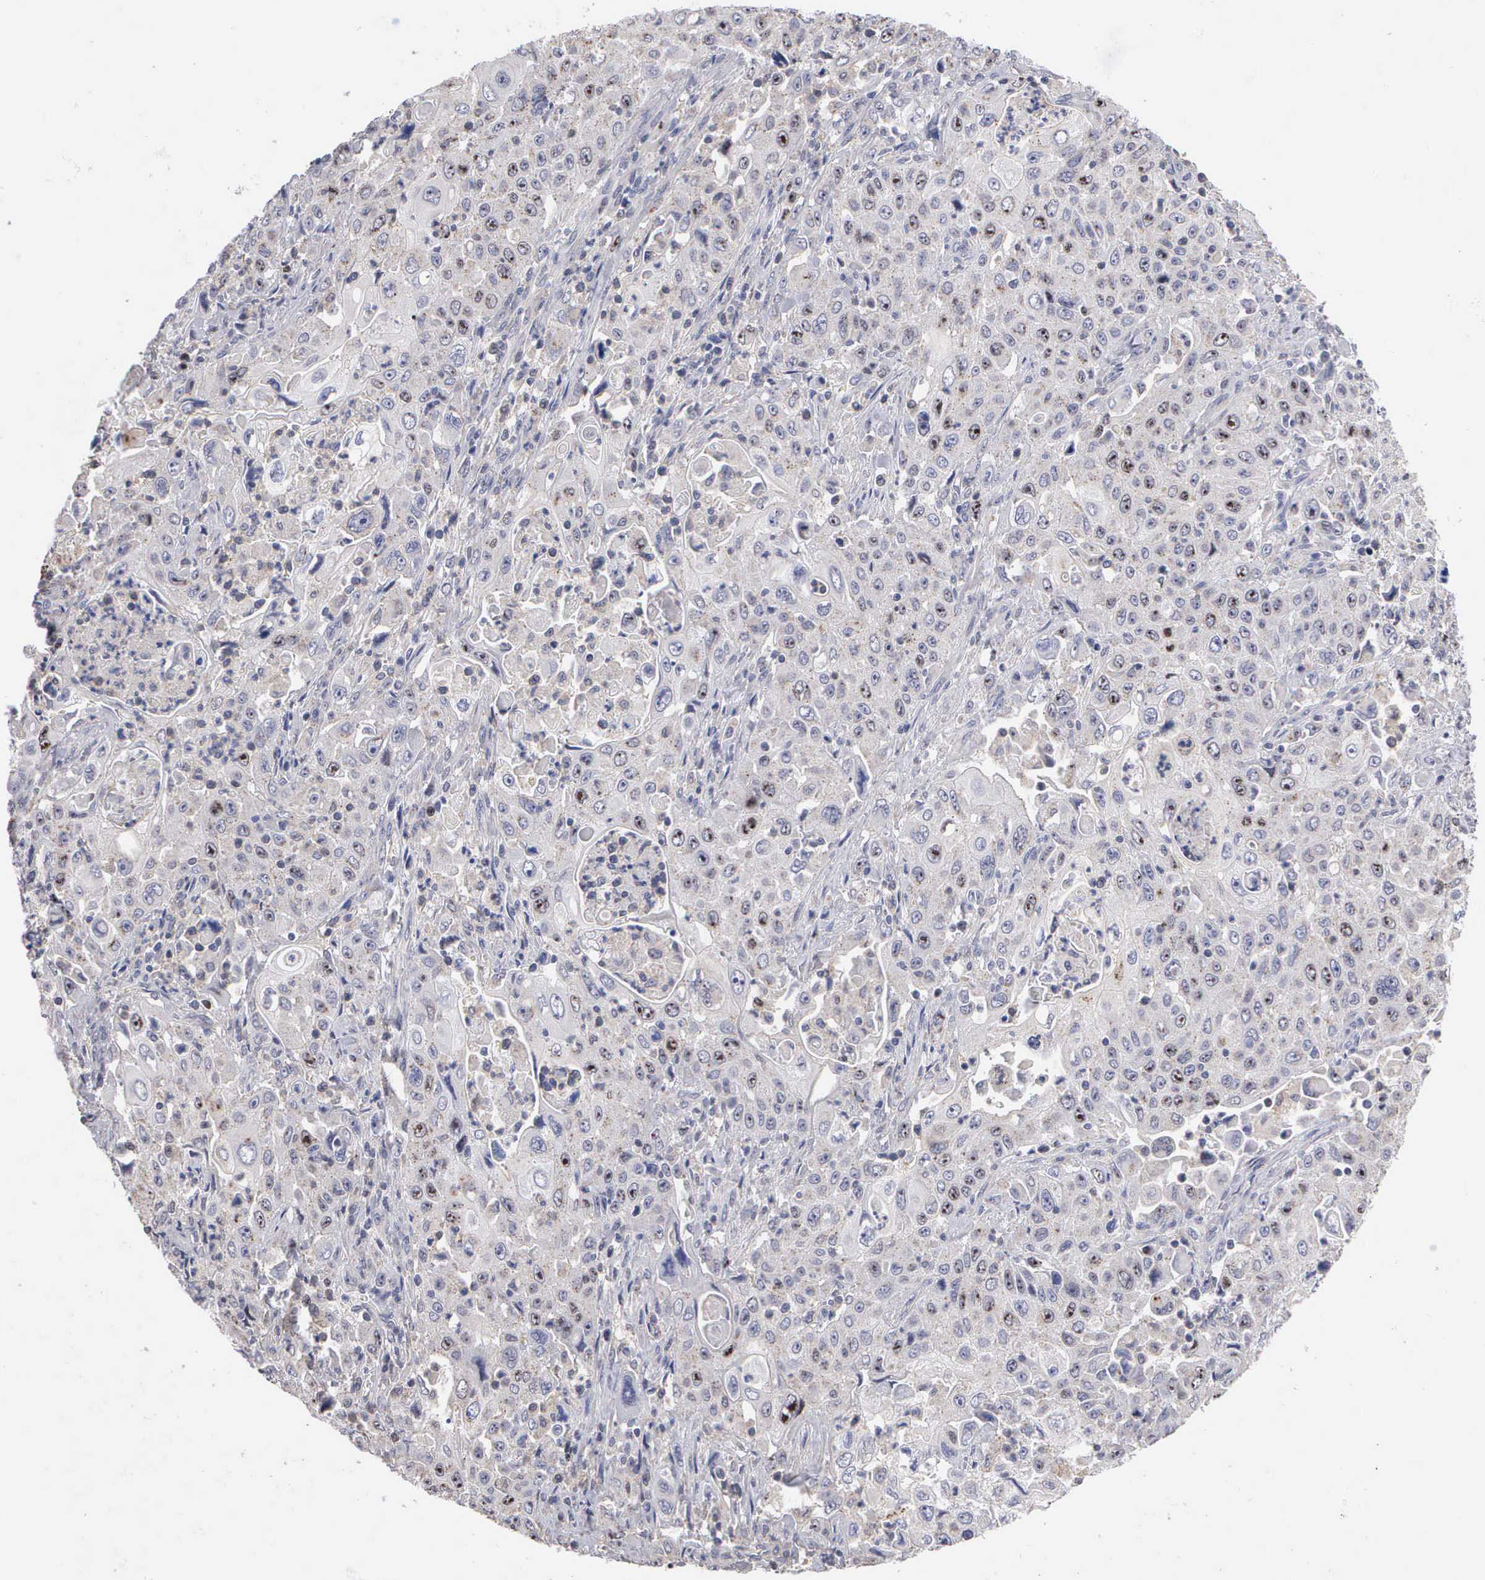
{"staining": {"intensity": "moderate", "quantity": "<25%", "location": "nuclear"}, "tissue": "pancreatic cancer", "cell_type": "Tumor cells", "image_type": "cancer", "snomed": [{"axis": "morphology", "description": "Adenocarcinoma, NOS"}, {"axis": "topography", "description": "Pancreas"}], "caption": "This image displays adenocarcinoma (pancreatic) stained with IHC to label a protein in brown. The nuclear of tumor cells show moderate positivity for the protein. Nuclei are counter-stained blue.", "gene": "KDM6A", "patient": {"sex": "male", "age": 70}}